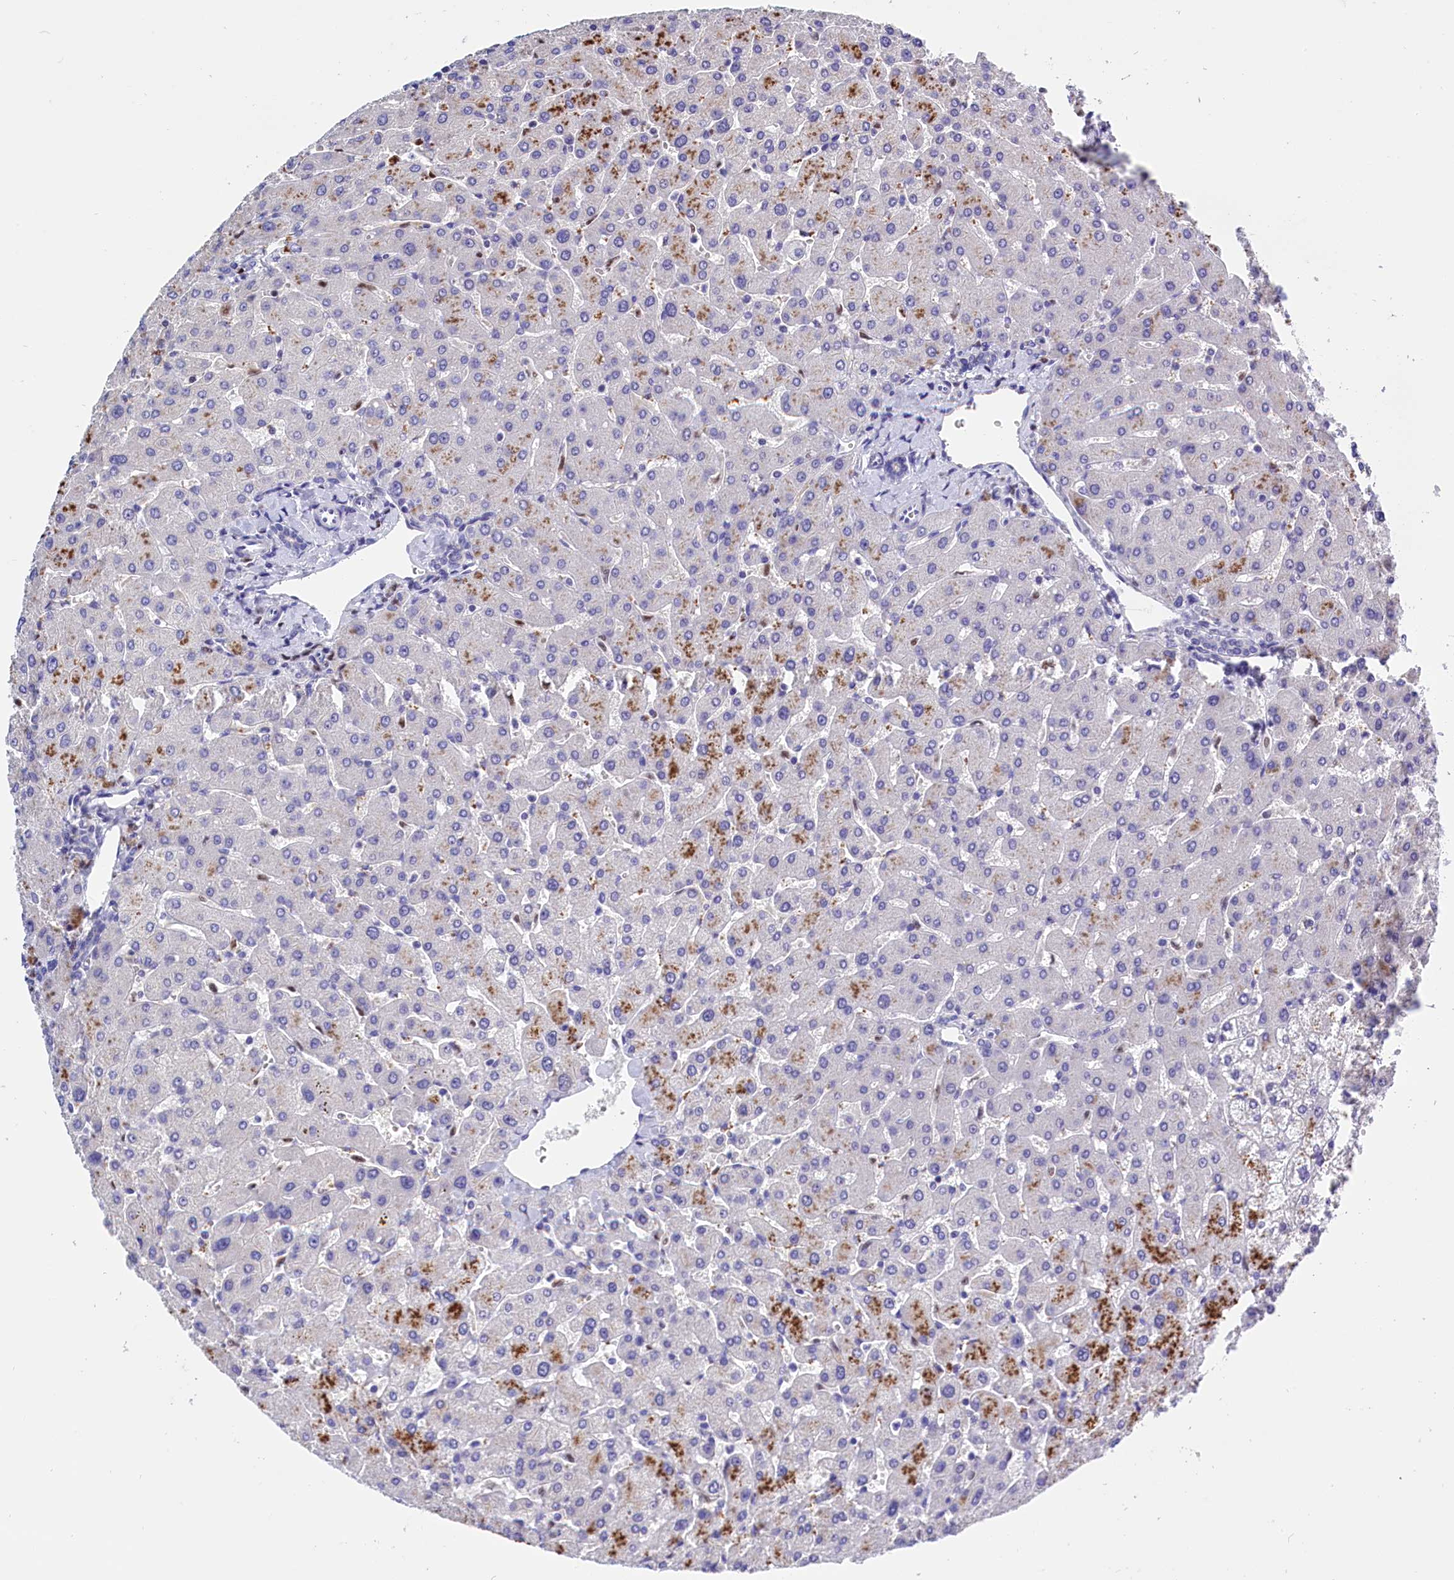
{"staining": {"intensity": "negative", "quantity": "none", "location": "none"}, "tissue": "liver", "cell_type": "Cholangiocytes", "image_type": "normal", "snomed": [{"axis": "morphology", "description": "Normal tissue, NOS"}, {"axis": "topography", "description": "Liver"}], "caption": "IHC image of benign liver stained for a protein (brown), which exhibits no expression in cholangiocytes.", "gene": "BTBD9", "patient": {"sex": "male", "age": 55}}